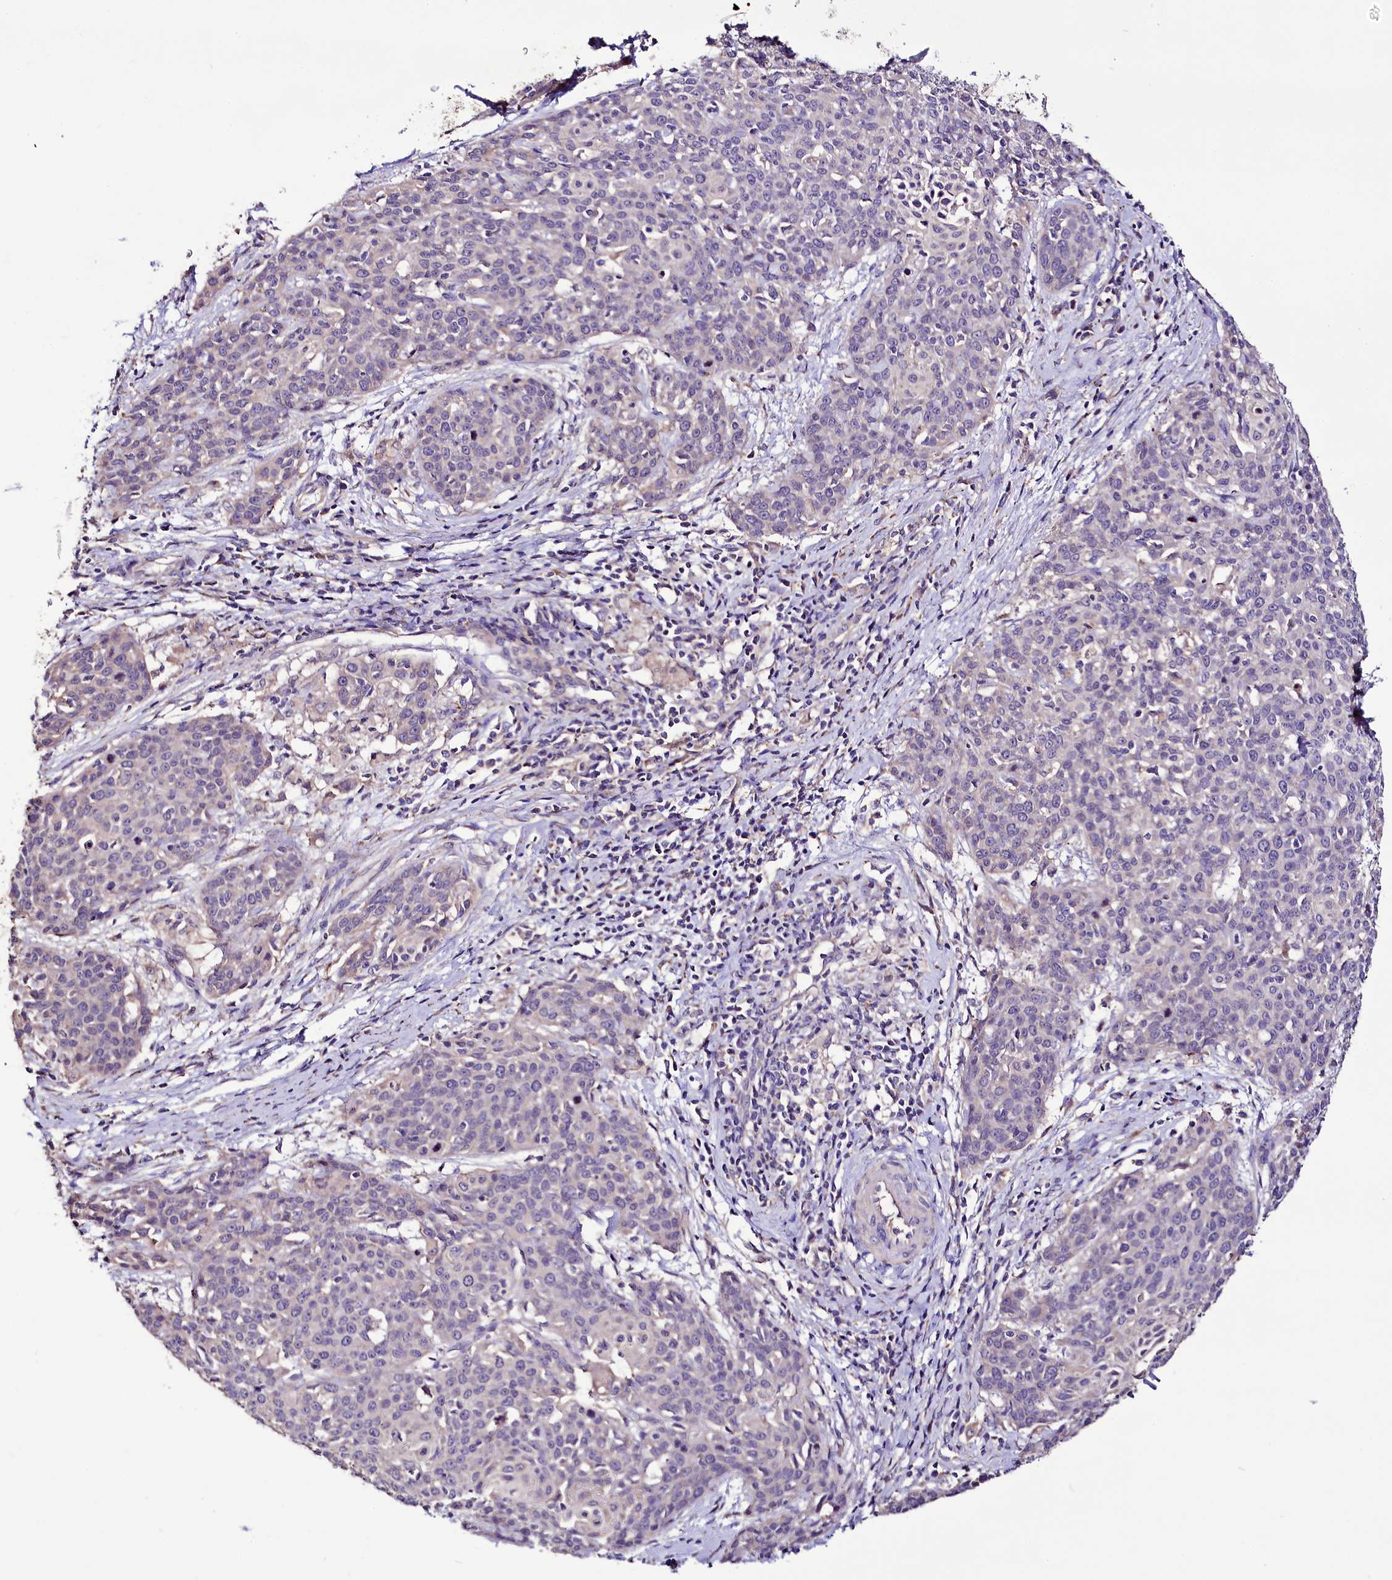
{"staining": {"intensity": "negative", "quantity": "none", "location": "none"}, "tissue": "cervical cancer", "cell_type": "Tumor cells", "image_type": "cancer", "snomed": [{"axis": "morphology", "description": "Squamous cell carcinoma, NOS"}, {"axis": "topography", "description": "Cervix"}], "caption": "An IHC histopathology image of cervical cancer (squamous cell carcinoma) is shown. There is no staining in tumor cells of cervical cancer (squamous cell carcinoma). Brightfield microscopy of immunohistochemistry stained with DAB (3,3'-diaminobenzidine) (brown) and hematoxylin (blue), captured at high magnification.", "gene": "PPP1R32", "patient": {"sex": "female", "age": 38}}